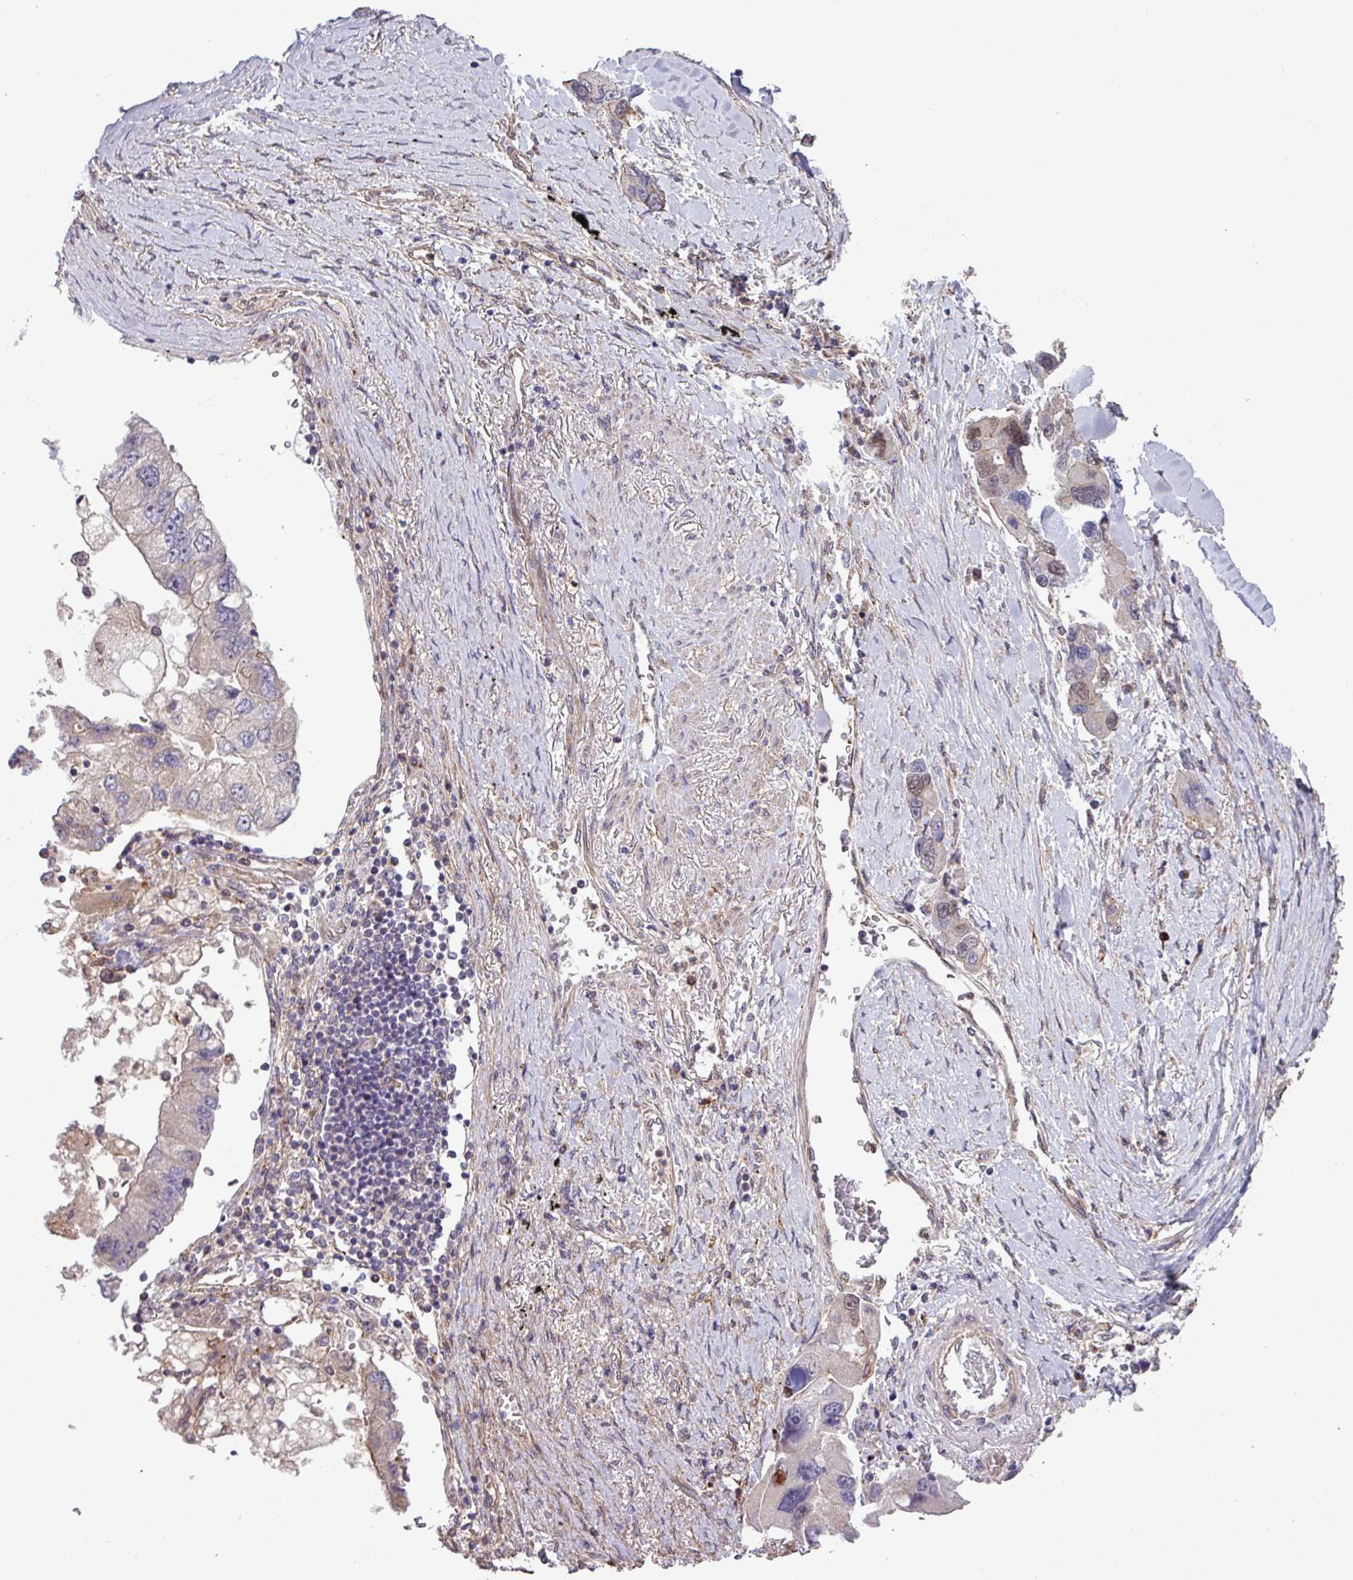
{"staining": {"intensity": "weak", "quantity": "<25%", "location": "cytoplasmic/membranous,nuclear"}, "tissue": "lung cancer", "cell_type": "Tumor cells", "image_type": "cancer", "snomed": [{"axis": "morphology", "description": "Adenocarcinoma, NOS"}, {"axis": "topography", "description": "Lung"}], "caption": "DAB (3,3'-diaminobenzidine) immunohistochemical staining of lung adenocarcinoma reveals no significant staining in tumor cells.", "gene": "CNTRL", "patient": {"sex": "female", "age": 54}}